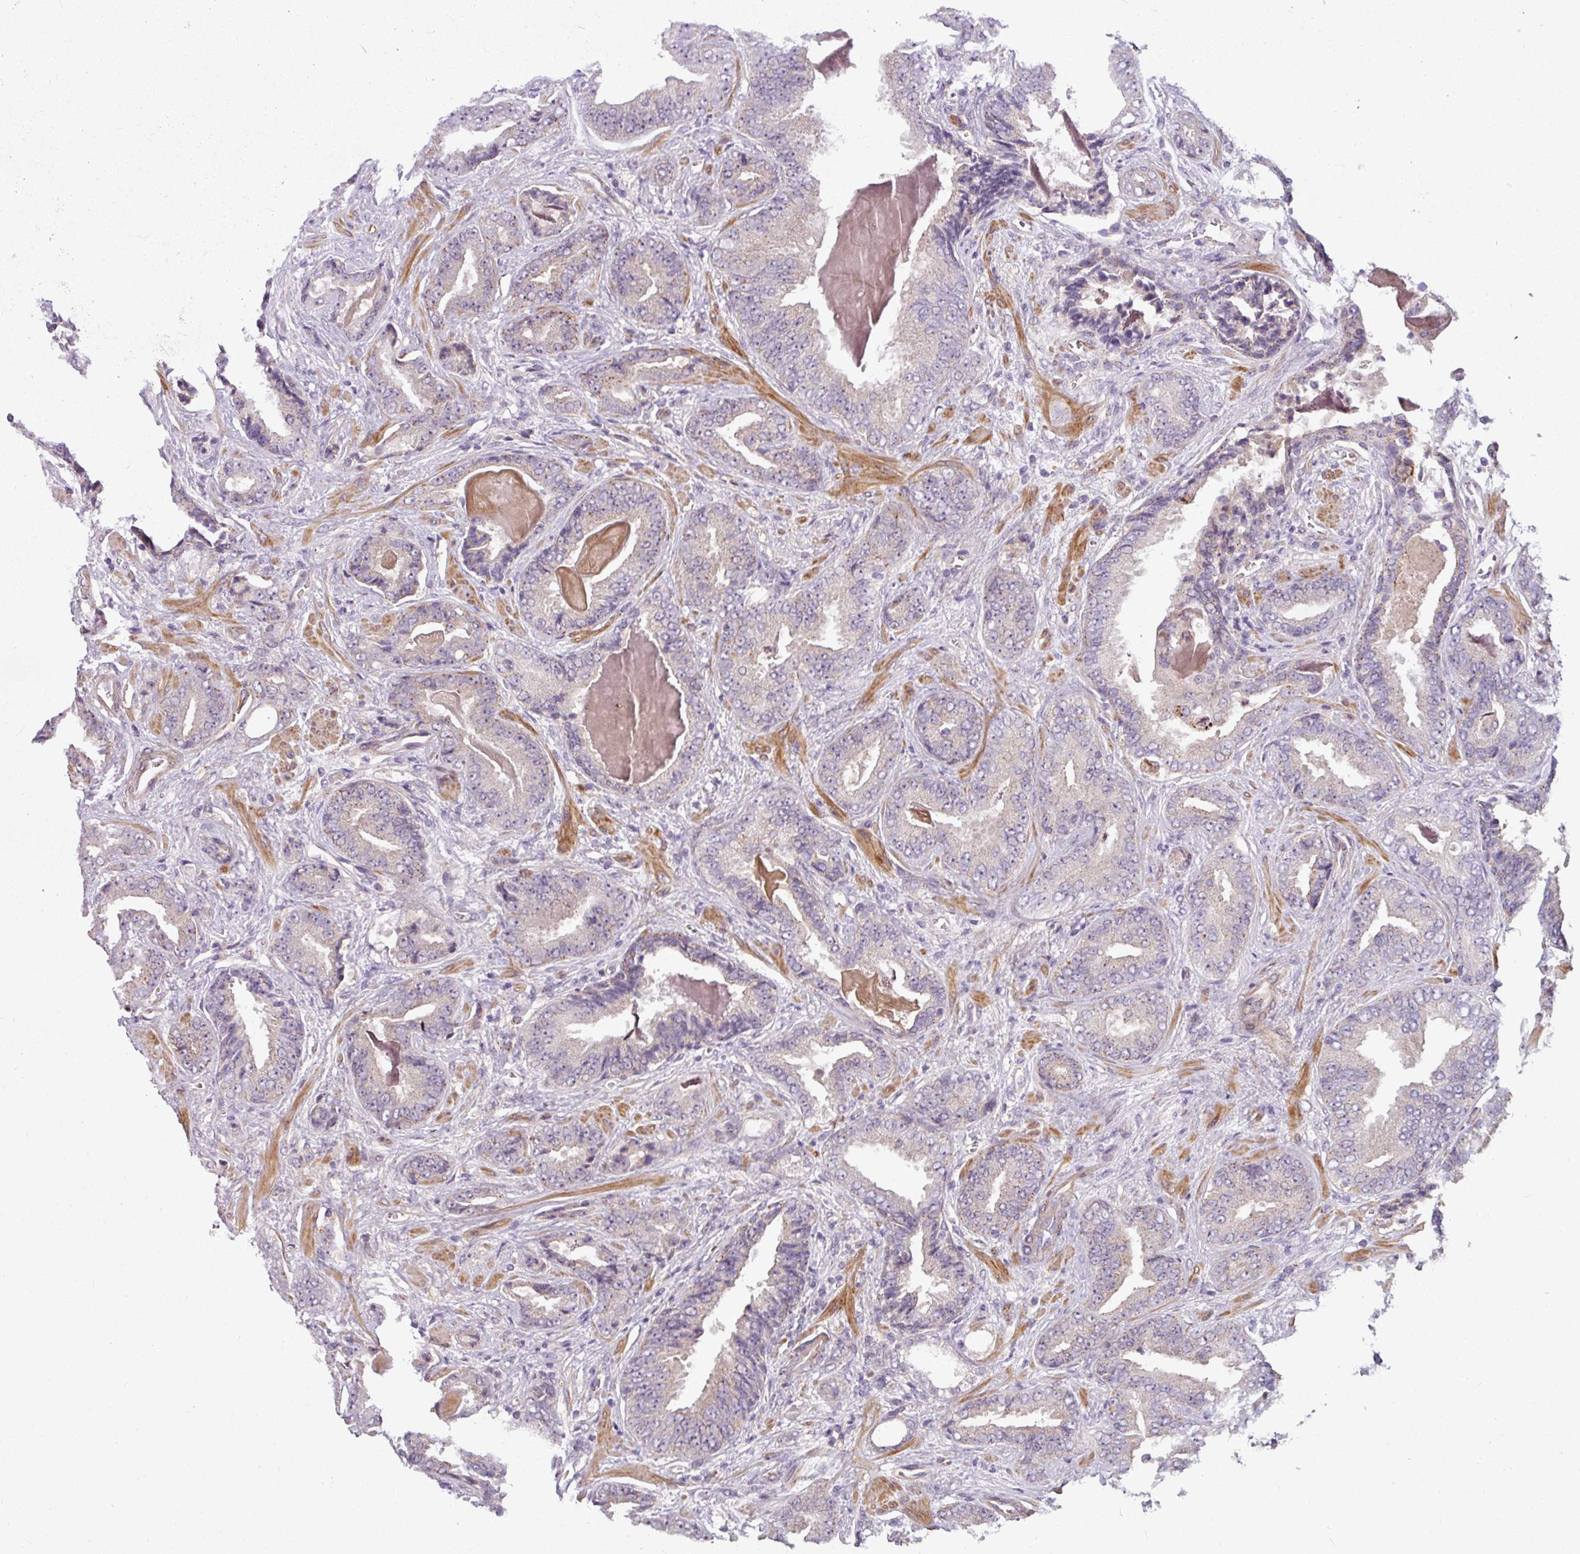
{"staining": {"intensity": "negative", "quantity": "none", "location": "none"}, "tissue": "prostate cancer", "cell_type": "Tumor cells", "image_type": "cancer", "snomed": [{"axis": "morphology", "description": "Adenocarcinoma, Low grade"}, {"axis": "topography", "description": "Prostate"}], "caption": "This image is of prostate cancer (low-grade adenocarcinoma) stained with IHC to label a protein in brown with the nuclei are counter-stained blue. There is no expression in tumor cells.", "gene": "ZNF35", "patient": {"sex": "male", "age": 62}}